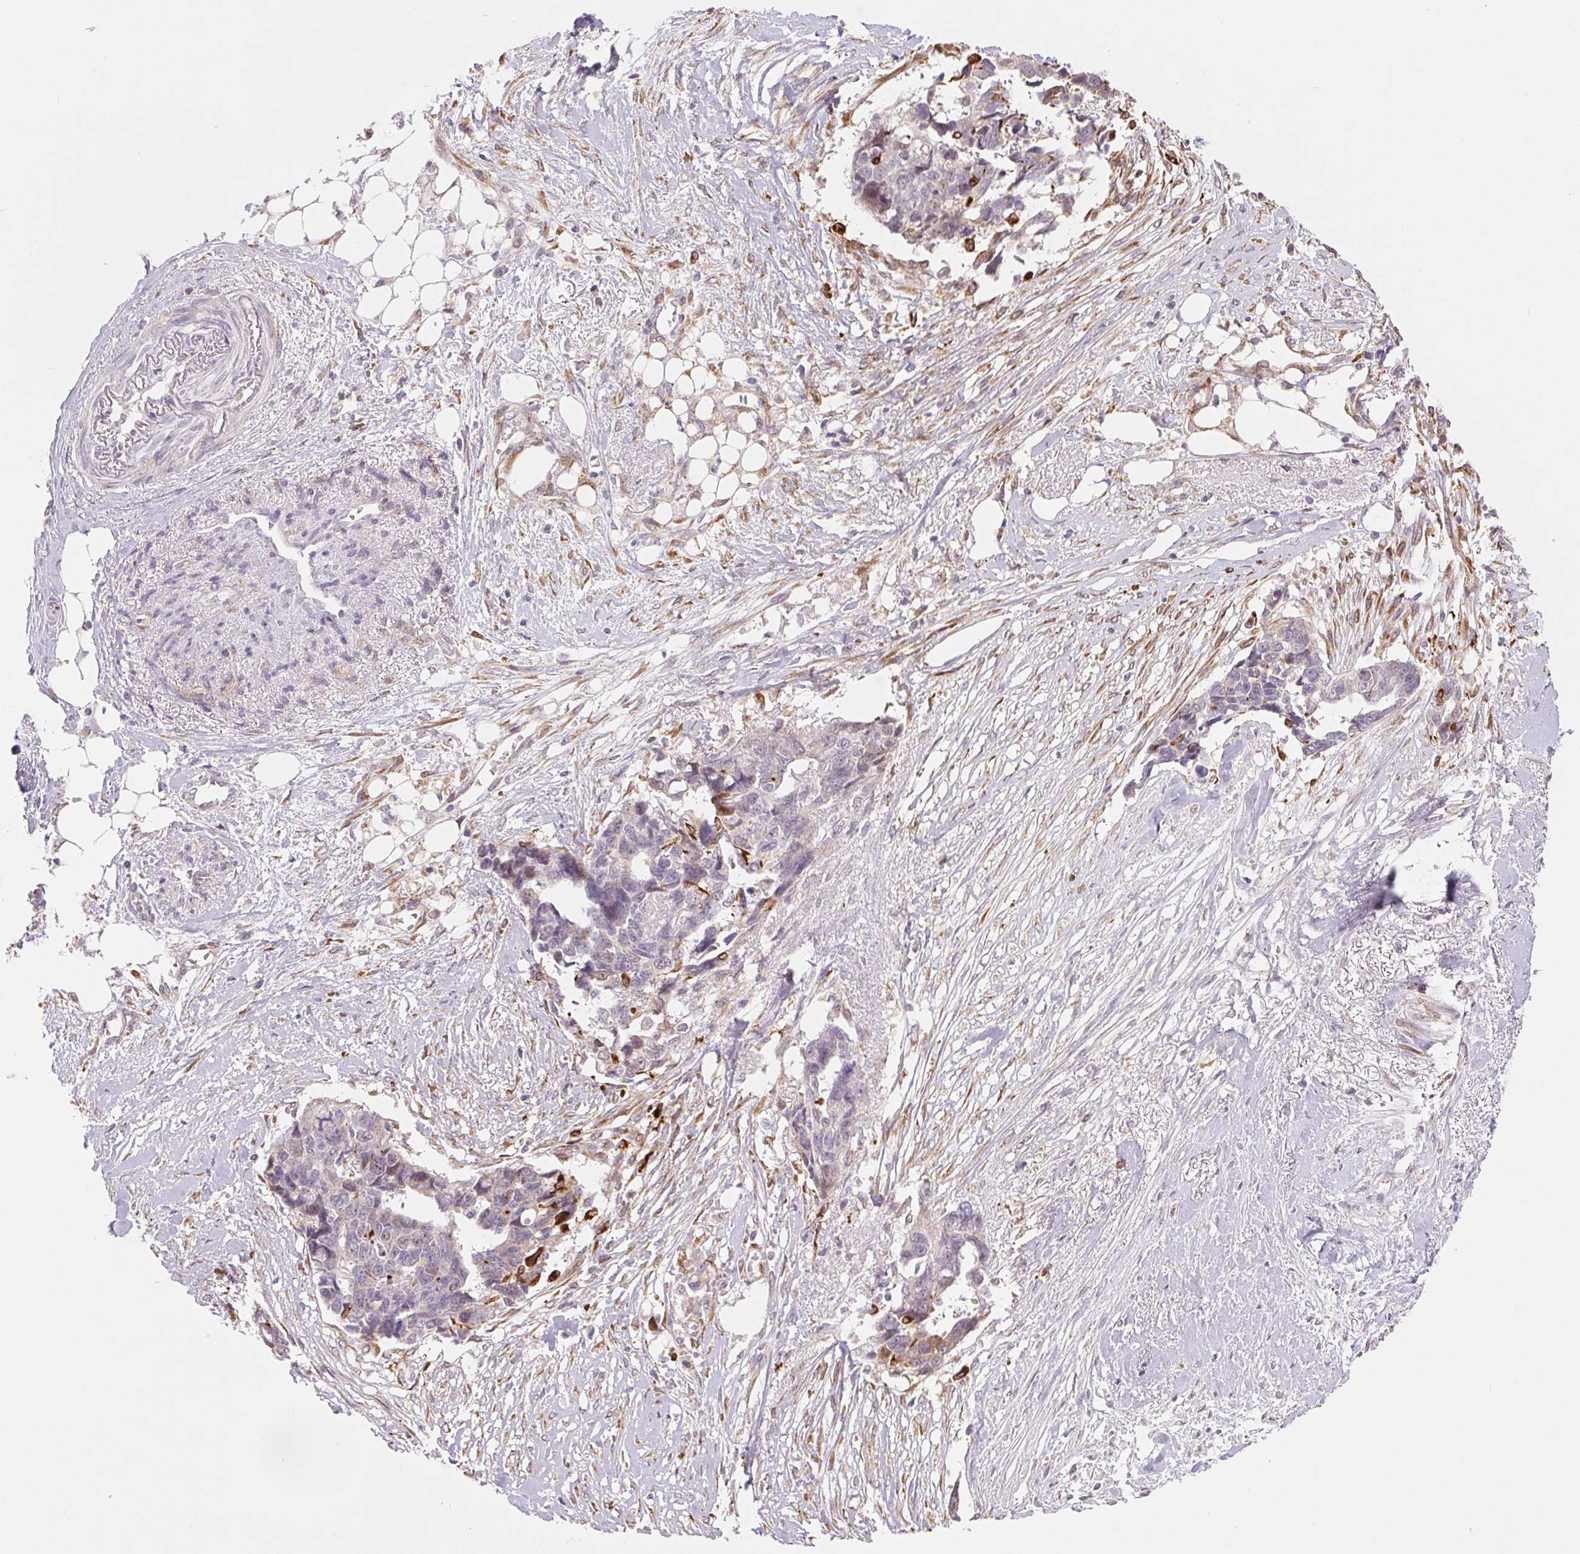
{"staining": {"intensity": "negative", "quantity": "none", "location": "none"}, "tissue": "ovarian cancer", "cell_type": "Tumor cells", "image_type": "cancer", "snomed": [{"axis": "morphology", "description": "Cystadenocarcinoma, serous, NOS"}, {"axis": "topography", "description": "Ovary"}], "caption": "A high-resolution micrograph shows immunohistochemistry (IHC) staining of ovarian serous cystadenocarcinoma, which reveals no significant expression in tumor cells. (Brightfield microscopy of DAB immunohistochemistry at high magnification).", "gene": "METTL17", "patient": {"sex": "female", "age": 69}}